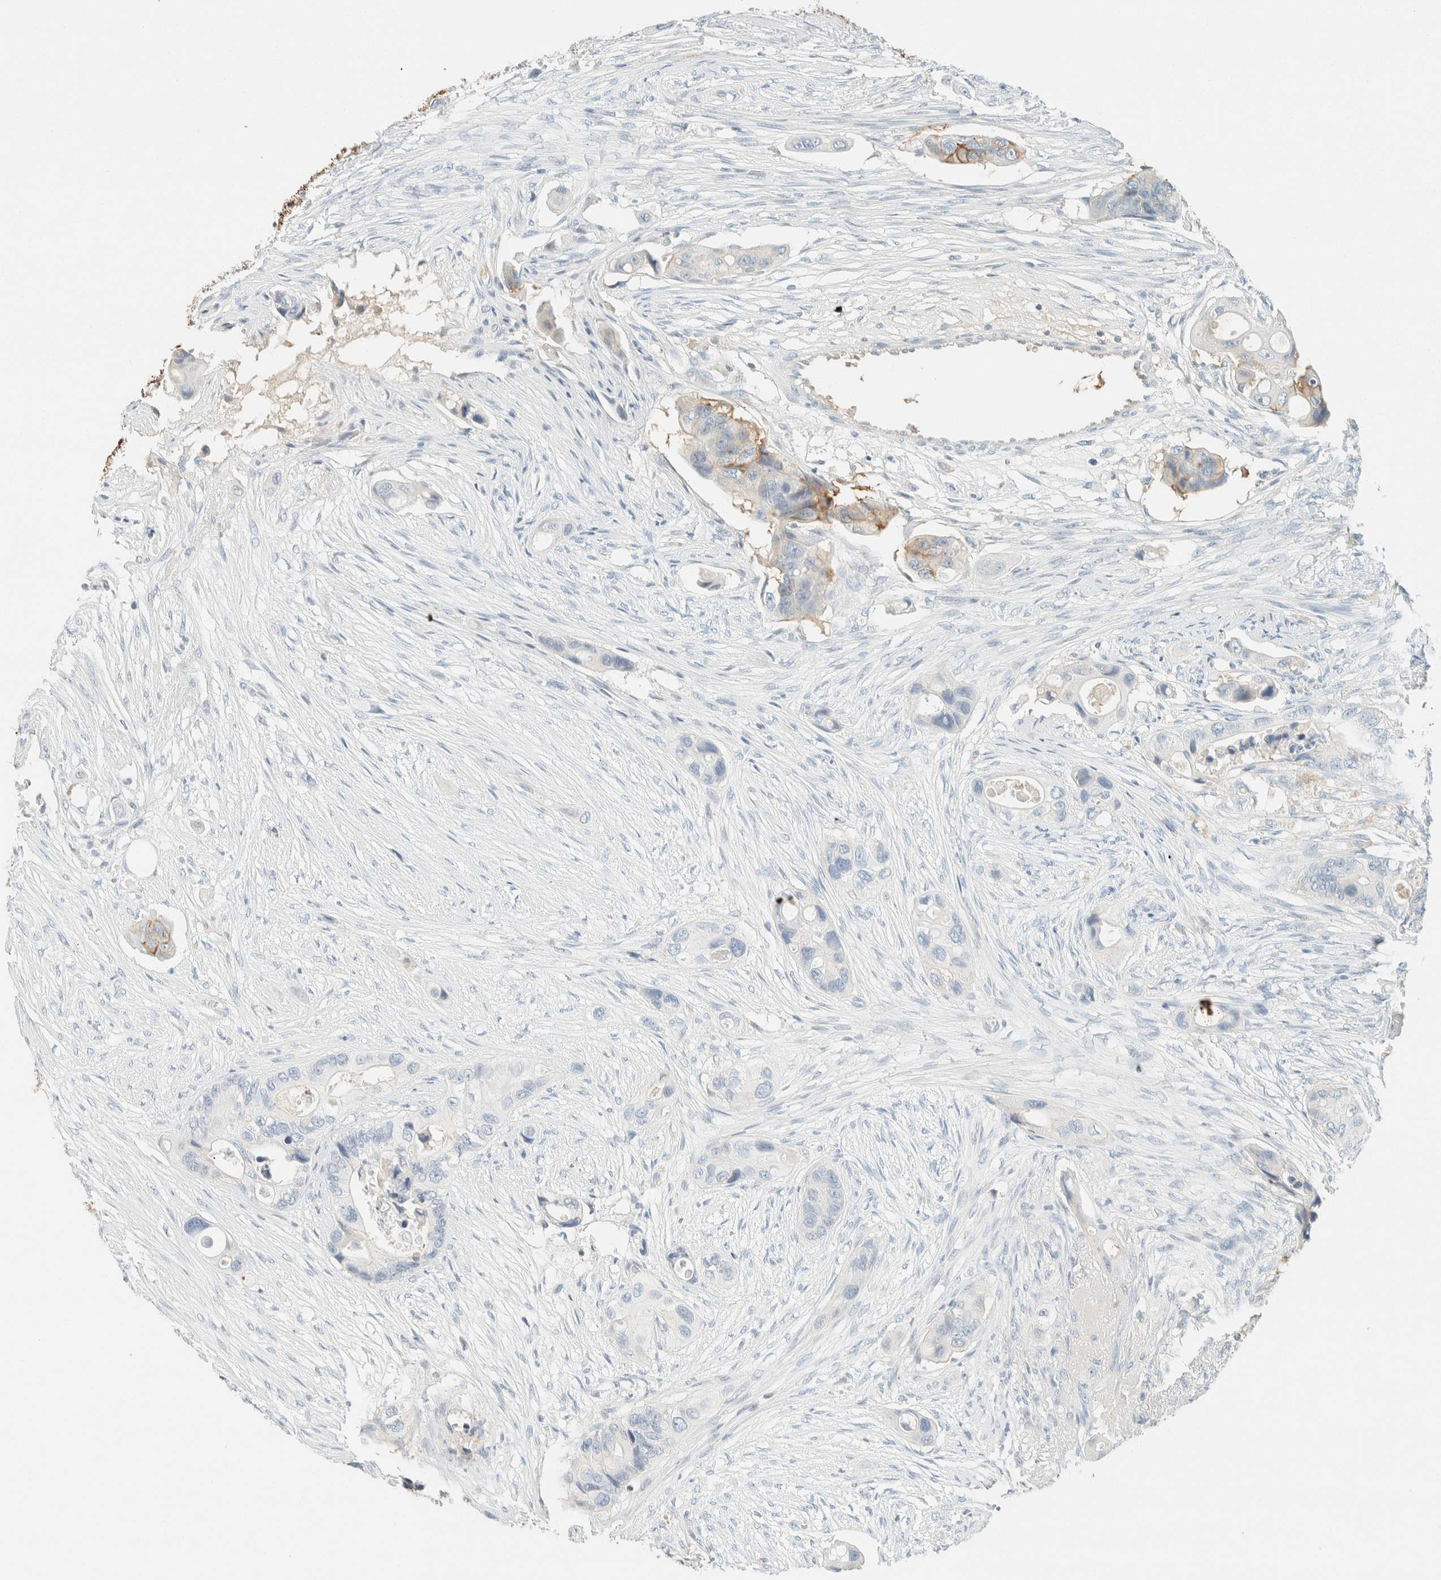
{"staining": {"intensity": "negative", "quantity": "none", "location": "none"}, "tissue": "colorectal cancer", "cell_type": "Tumor cells", "image_type": "cancer", "snomed": [{"axis": "morphology", "description": "Adenocarcinoma, NOS"}, {"axis": "topography", "description": "Colon"}], "caption": "An immunohistochemistry (IHC) photomicrograph of colorectal cancer (adenocarcinoma) is shown. There is no staining in tumor cells of colorectal cancer (adenocarcinoma).", "gene": "GPA33", "patient": {"sex": "female", "age": 57}}